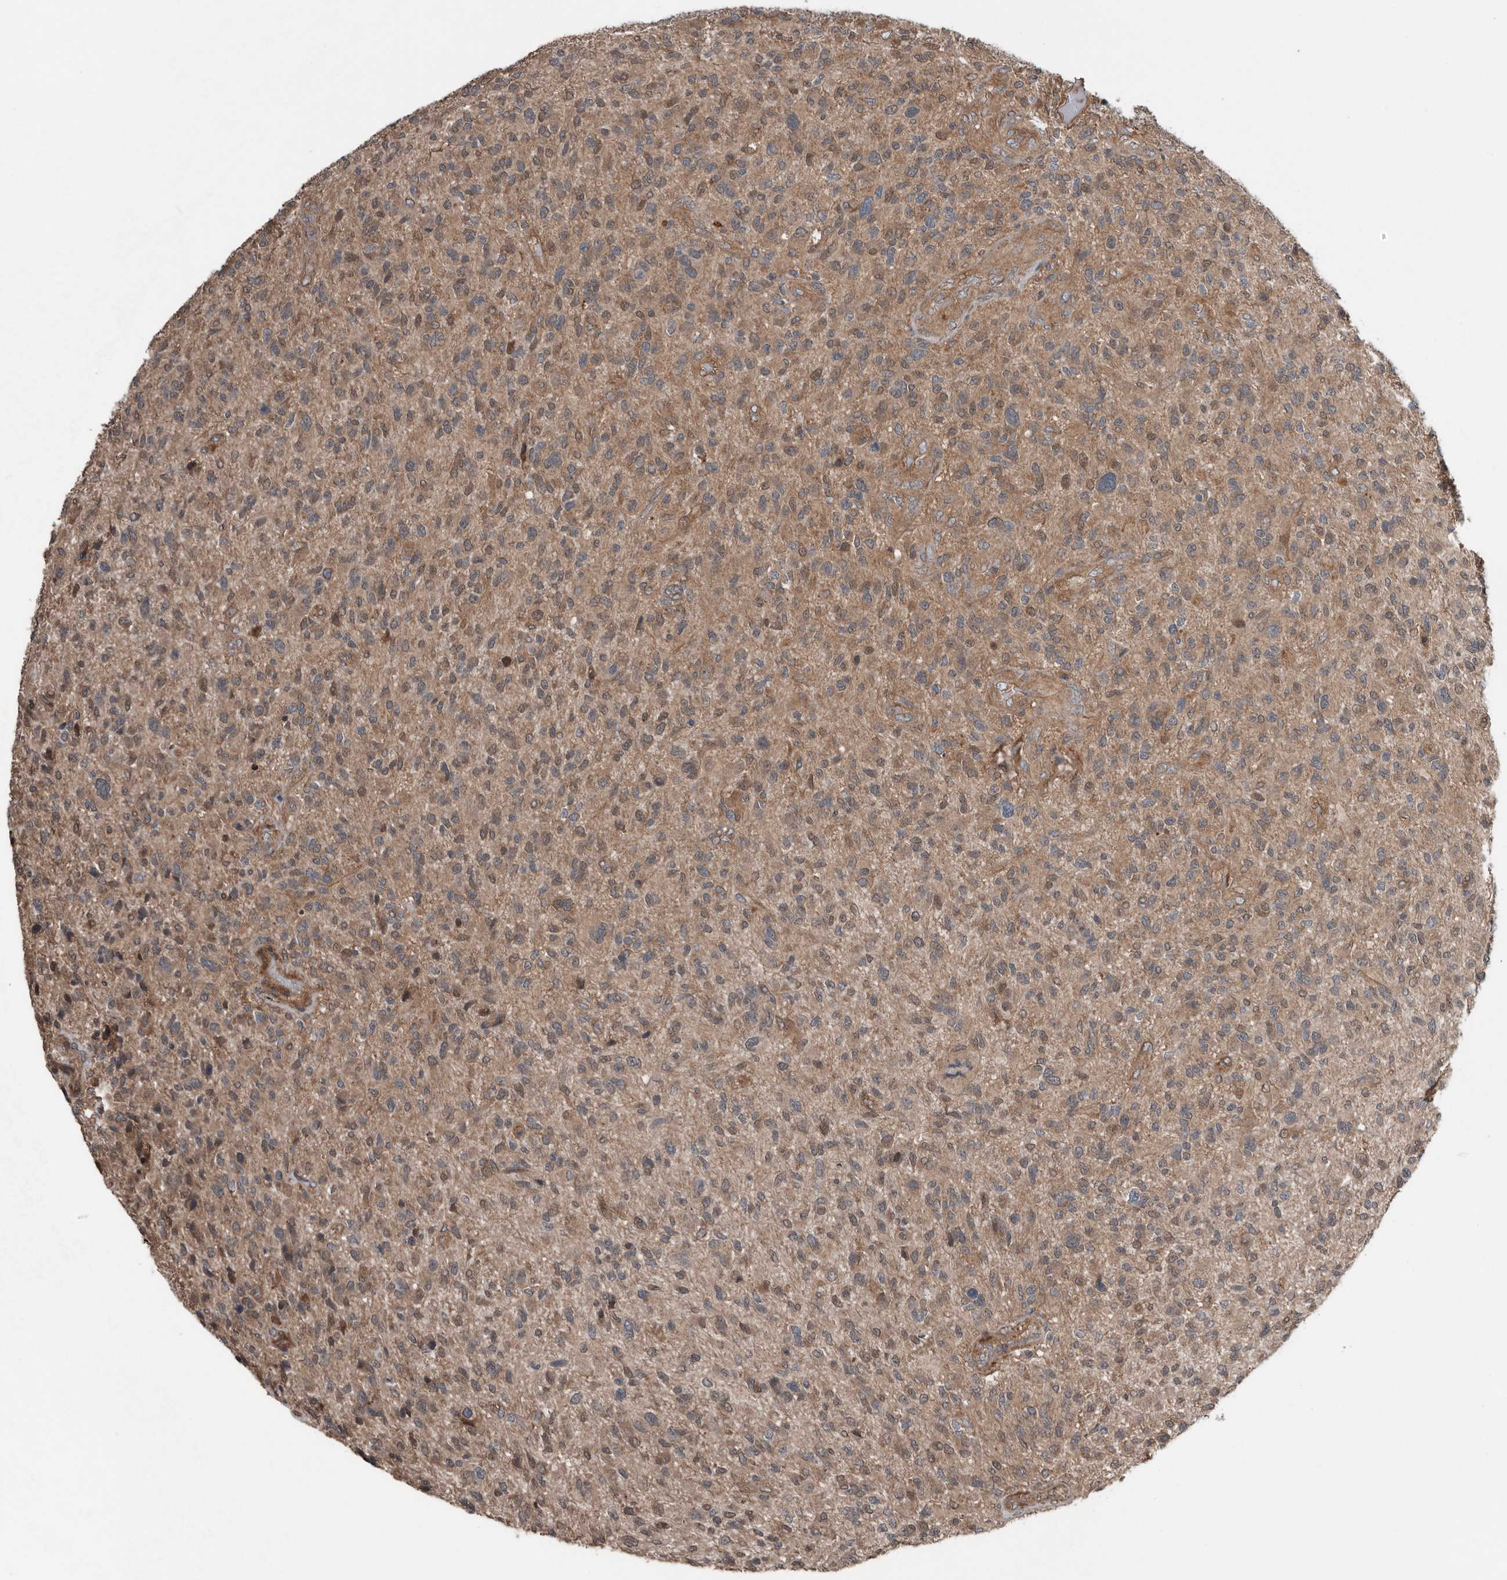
{"staining": {"intensity": "moderate", "quantity": ">75%", "location": "cytoplasmic/membranous"}, "tissue": "glioma", "cell_type": "Tumor cells", "image_type": "cancer", "snomed": [{"axis": "morphology", "description": "Glioma, malignant, High grade"}, {"axis": "topography", "description": "Brain"}], "caption": "Human malignant high-grade glioma stained with a protein marker demonstrates moderate staining in tumor cells.", "gene": "DNAJB4", "patient": {"sex": "male", "age": 47}}